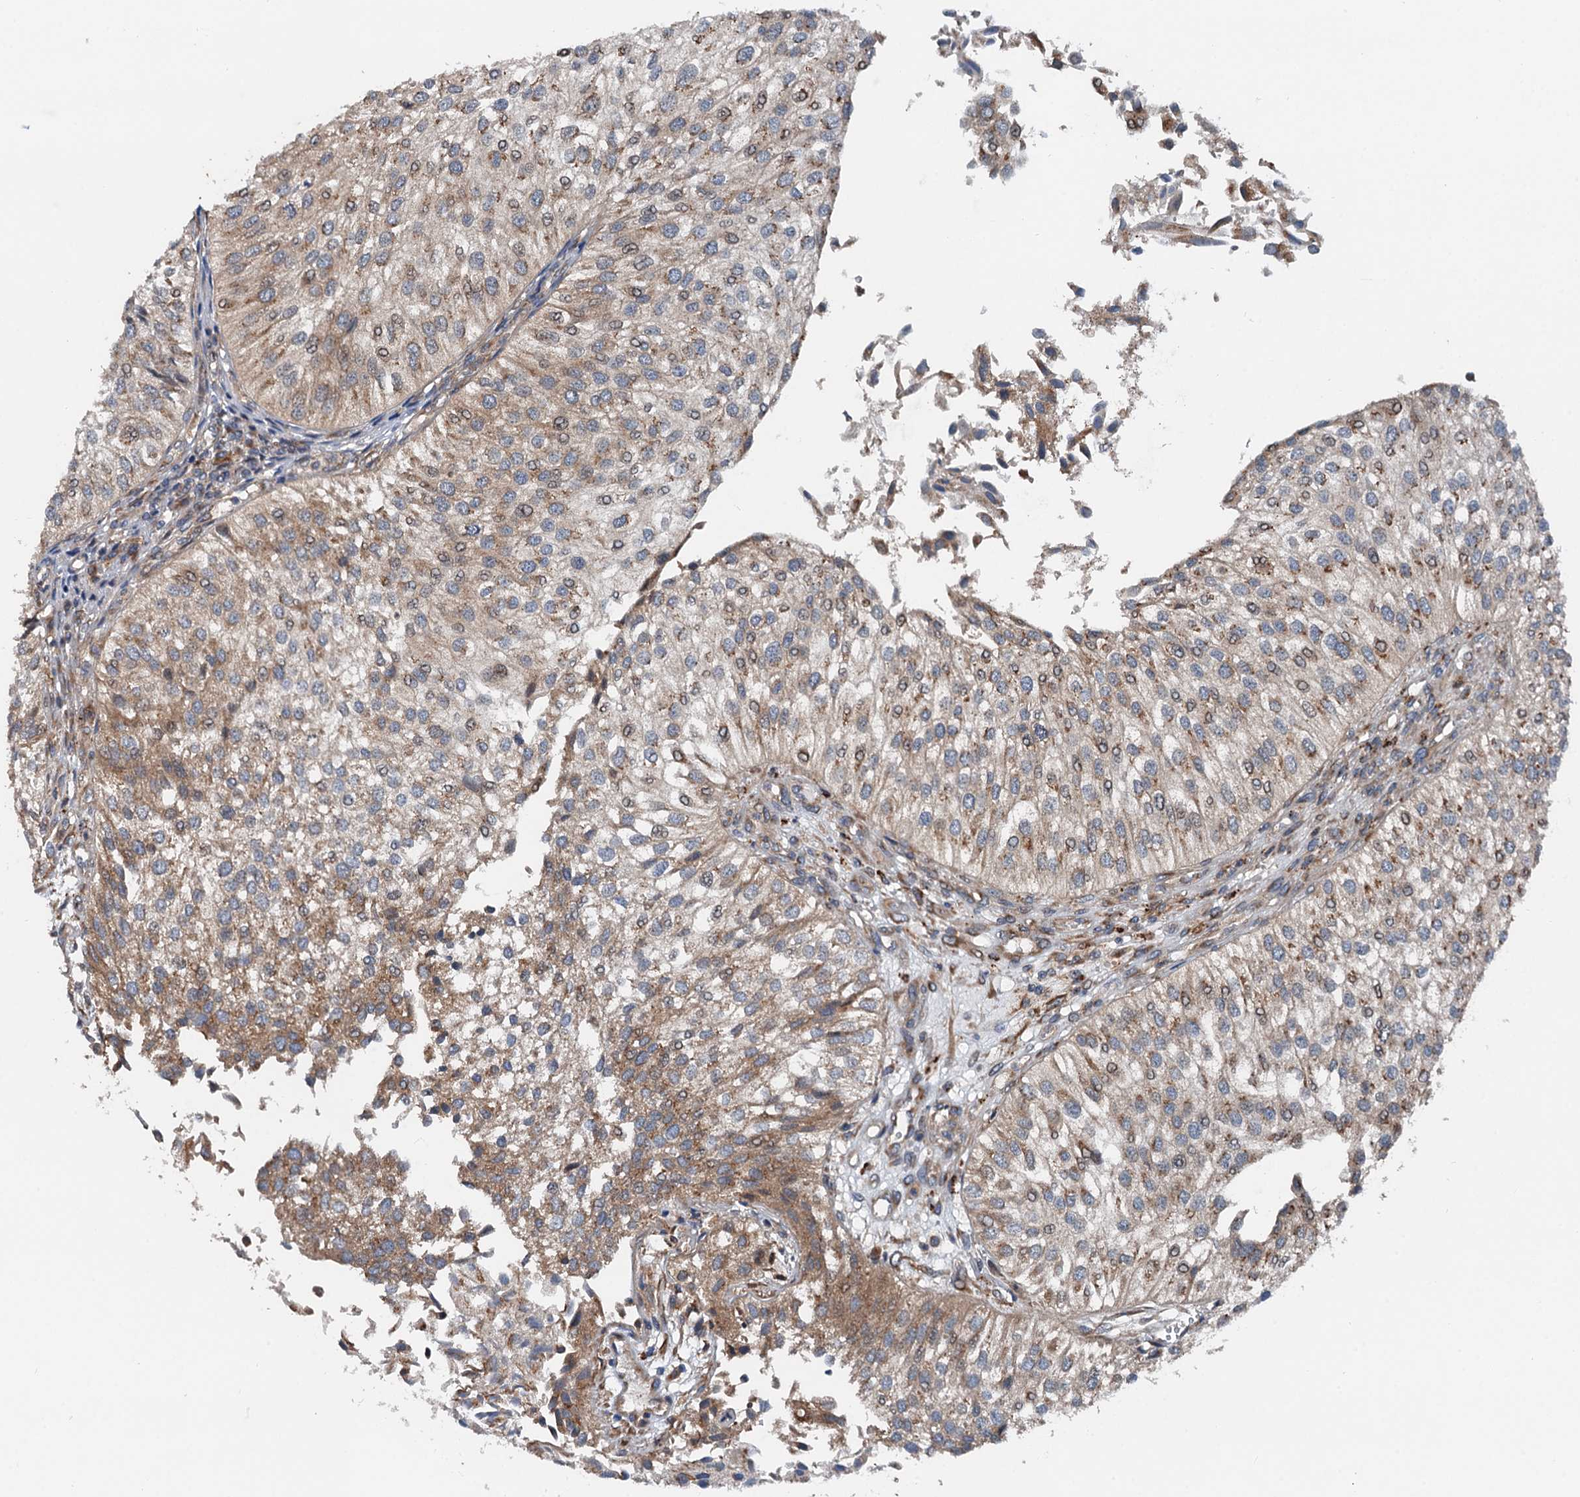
{"staining": {"intensity": "moderate", "quantity": "25%-75%", "location": "cytoplasmic/membranous"}, "tissue": "urothelial cancer", "cell_type": "Tumor cells", "image_type": "cancer", "snomed": [{"axis": "morphology", "description": "Urothelial carcinoma, Low grade"}, {"axis": "topography", "description": "Urinary bladder"}], "caption": "Moderate cytoplasmic/membranous staining for a protein is appreciated in approximately 25%-75% of tumor cells of urothelial carcinoma (low-grade) using IHC.", "gene": "ANKRD26", "patient": {"sex": "female", "age": 89}}